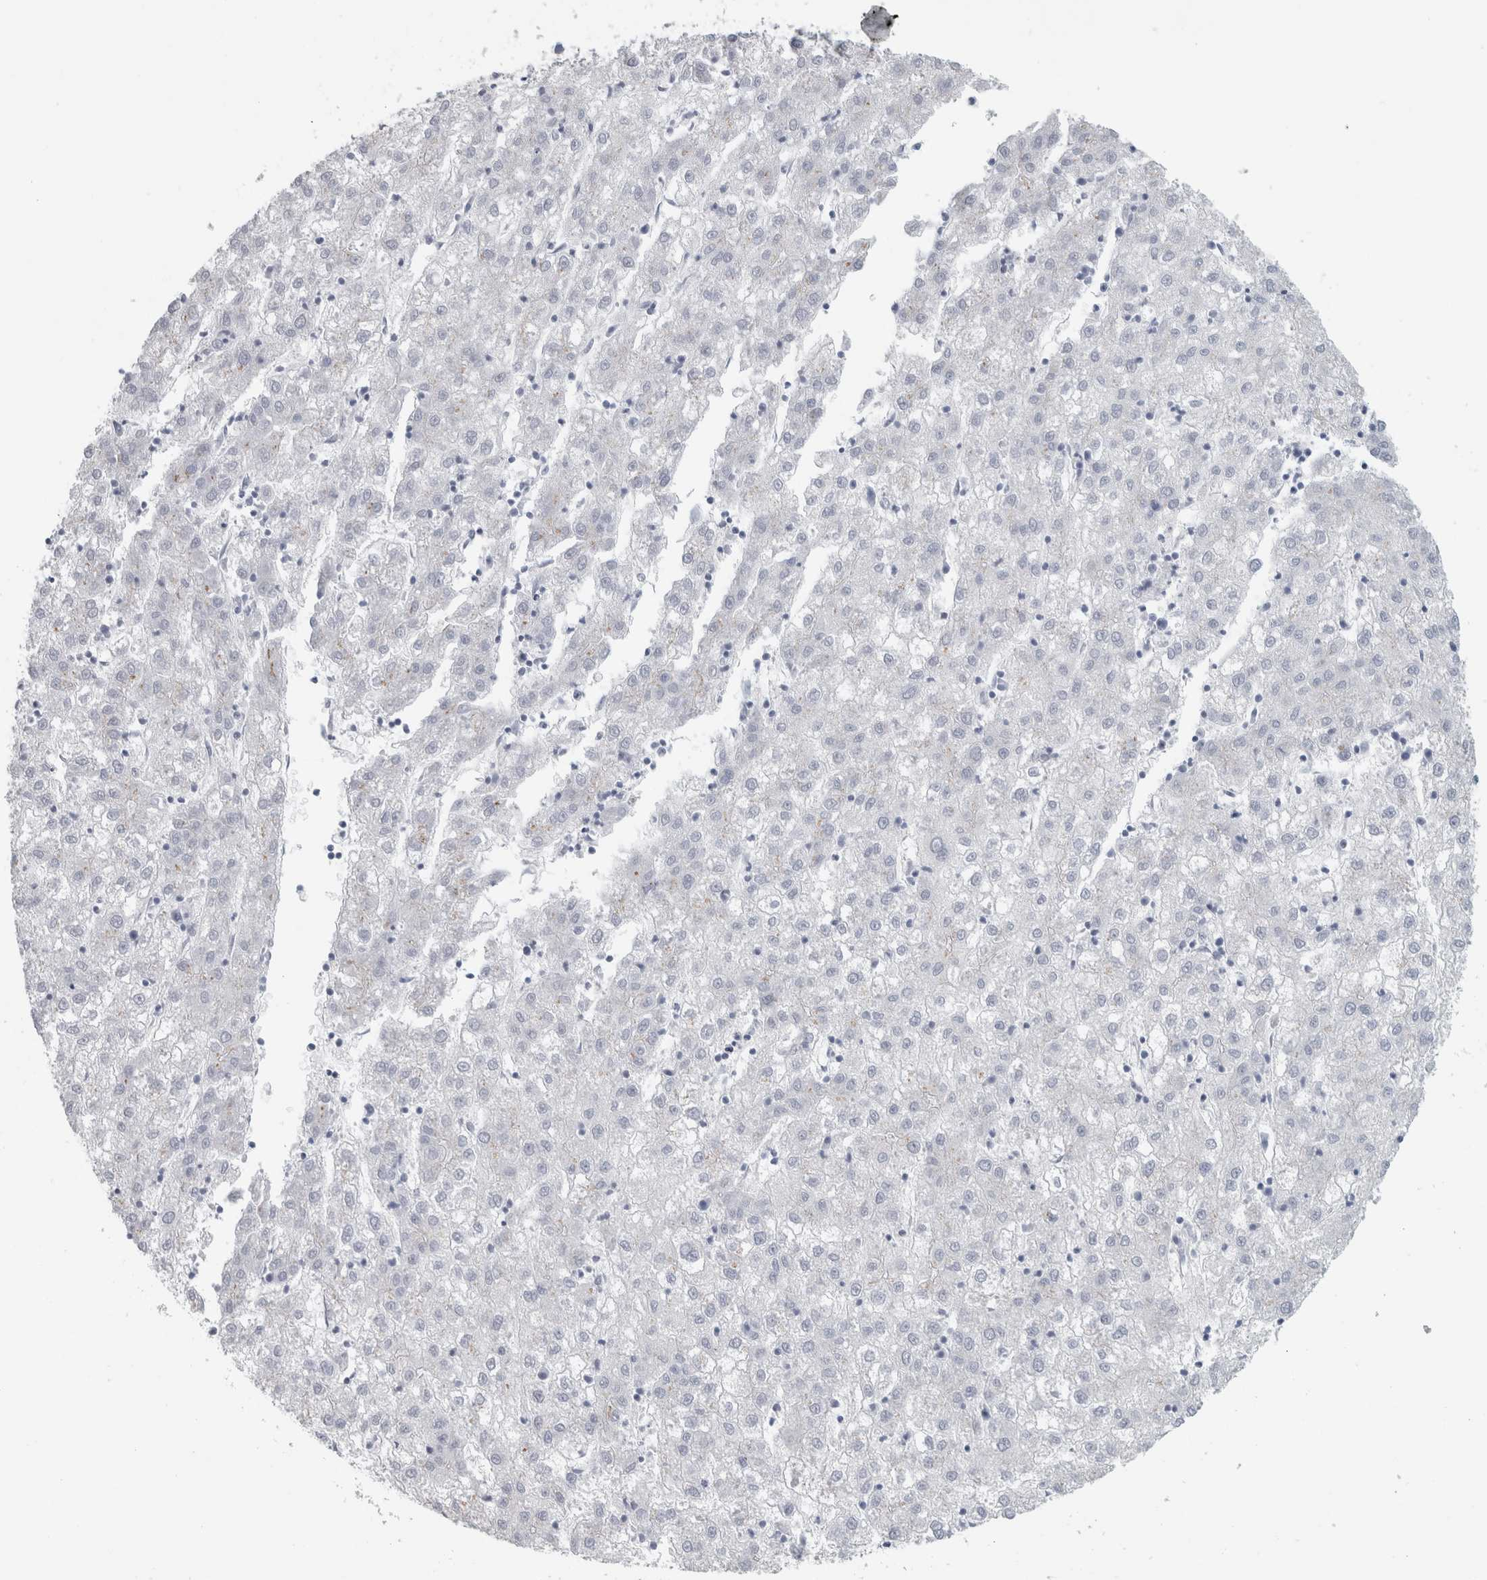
{"staining": {"intensity": "negative", "quantity": "none", "location": "none"}, "tissue": "liver cancer", "cell_type": "Tumor cells", "image_type": "cancer", "snomed": [{"axis": "morphology", "description": "Carcinoma, Hepatocellular, NOS"}, {"axis": "topography", "description": "Liver"}], "caption": "IHC histopathology image of human liver hepatocellular carcinoma stained for a protein (brown), which reveals no positivity in tumor cells.", "gene": "CPE", "patient": {"sex": "male", "age": 72}}